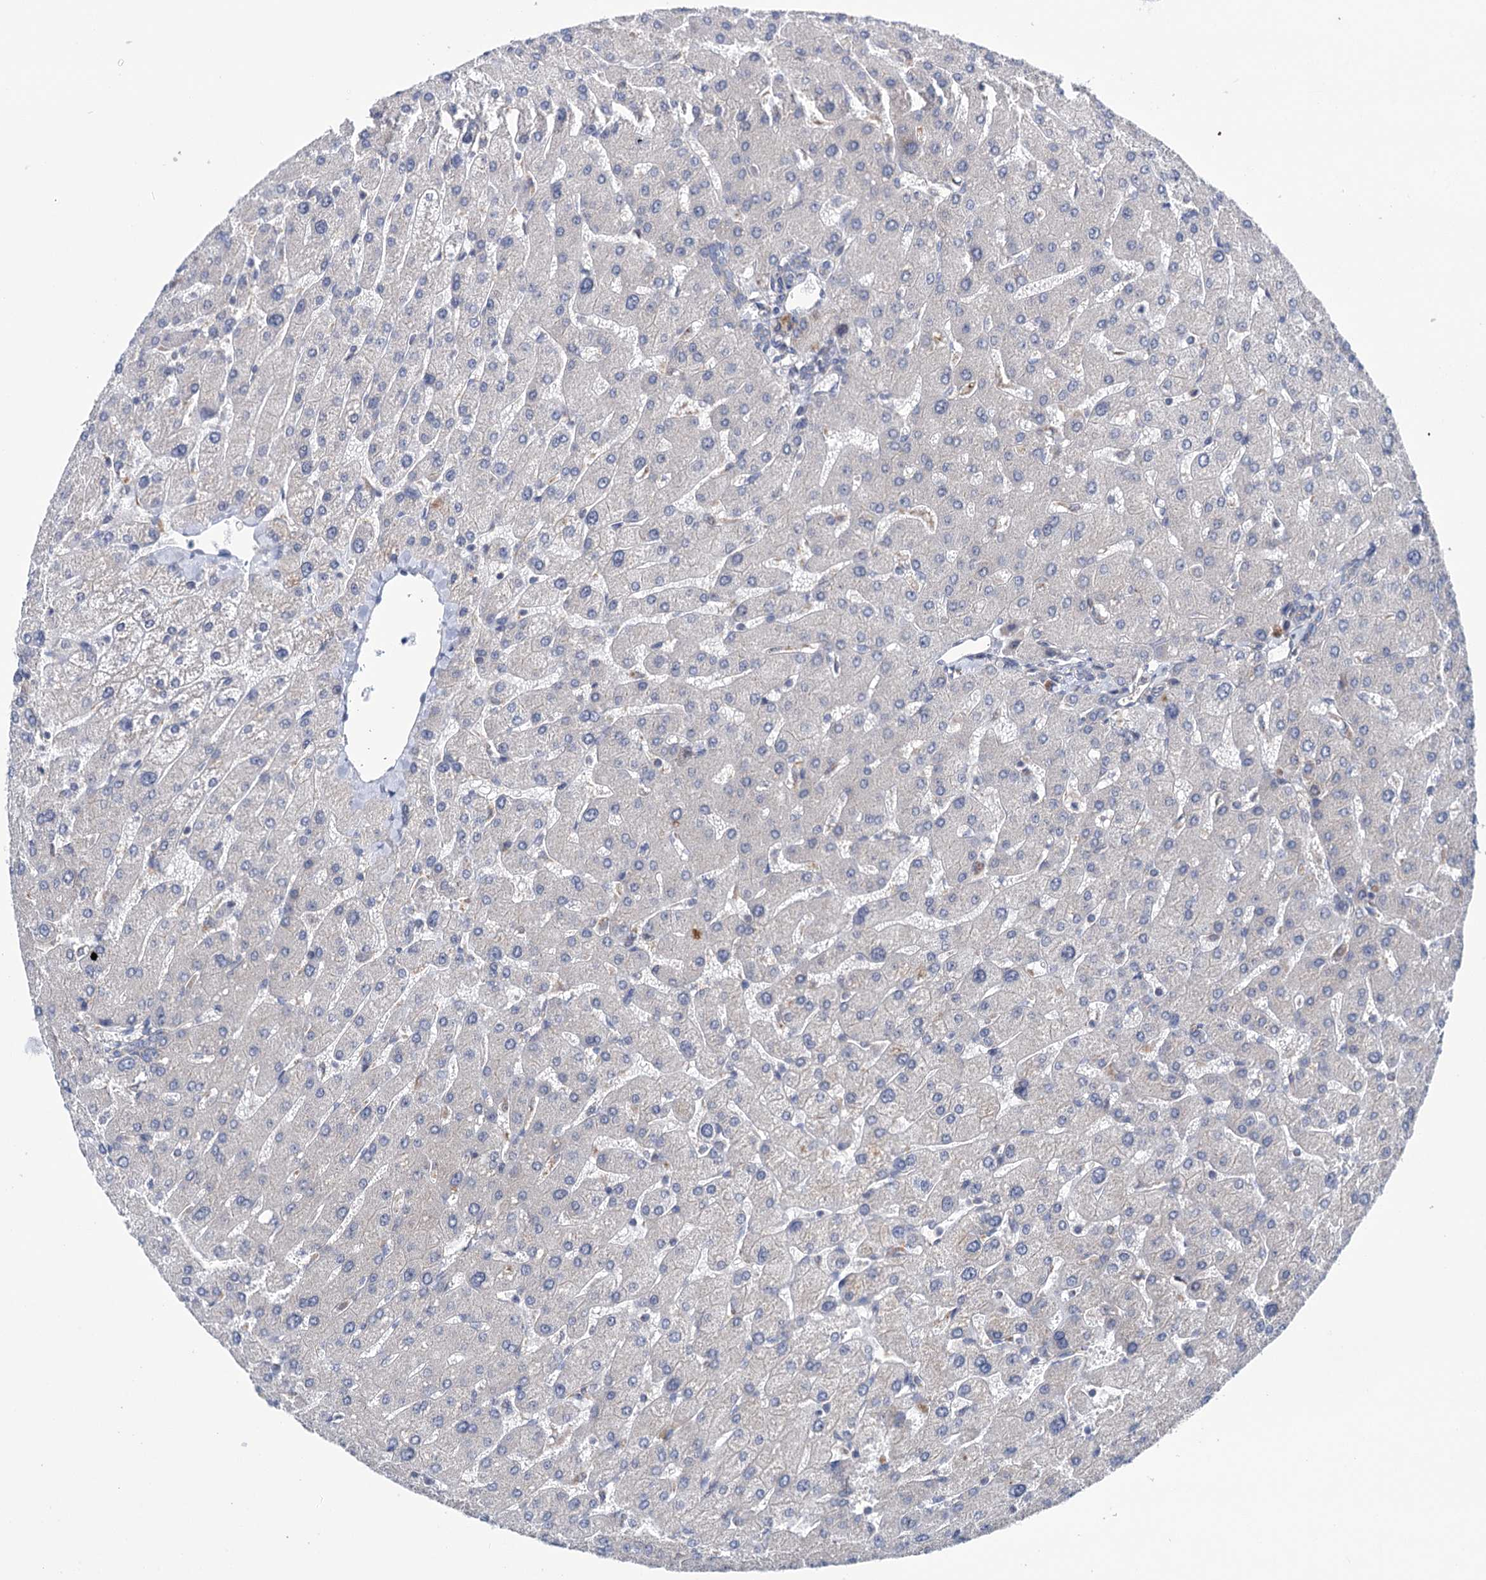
{"staining": {"intensity": "negative", "quantity": "none", "location": "none"}, "tissue": "liver", "cell_type": "Cholangiocytes", "image_type": "normal", "snomed": [{"axis": "morphology", "description": "Normal tissue, NOS"}, {"axis": "topography", "description": "Liver"}], "caption": "The immunohistochemistry histopathology image has no significant expression in cholangiocytes of liver. The staining was performed using DAB (3,3'-diaminobenzidine) to visualize the protein expression in brown, while the nuclei were stained in blue with hematoxylin (Magnification: 20x).", "gene": "SUCLA2", "patient": {"sex": "male", "age": 55}}